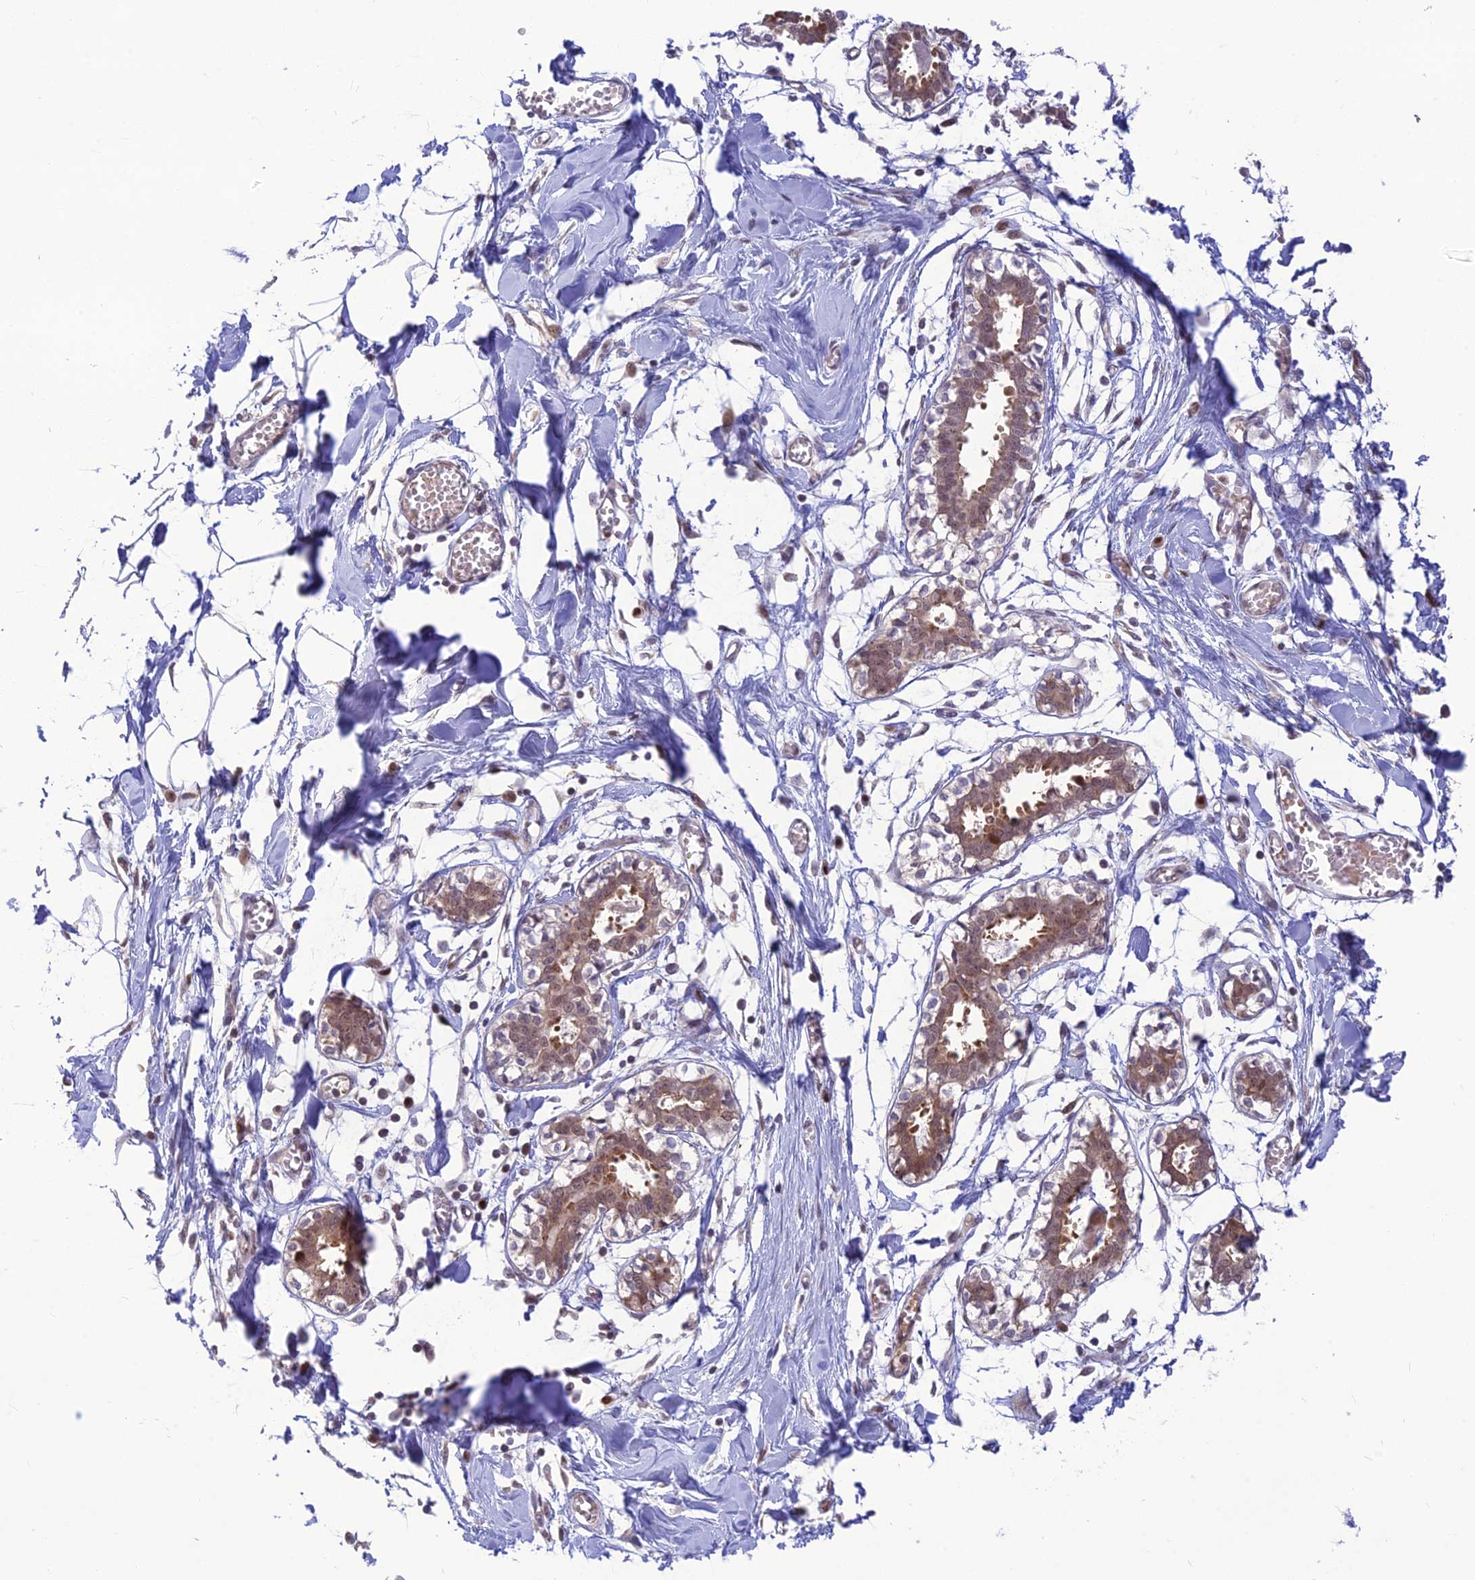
{"staining": {"intensity": "negative", "quantity": "none", "location": "none"}, "tissue": "breast", "cell_type": "Adipocytes", "image_type": "normal", "snomed": [{"axis": "morphology", "description": "Normal tissue, NOS"}, {"axis": "topography", "description": "Breast"}], "caption": "High magnification brightfield microscopy of normal breast stained with DAB (3,3'-diaminobenzidine) (brown) and counterstained with hematoxylin (blue): adipocytes show no significant positivity. The staining is performed using DAB brown chromogen with nuclei counter-stained in using hematoxylin.", "gene": "ASPDH", "patient": {"sex": "female", "age": 27}}